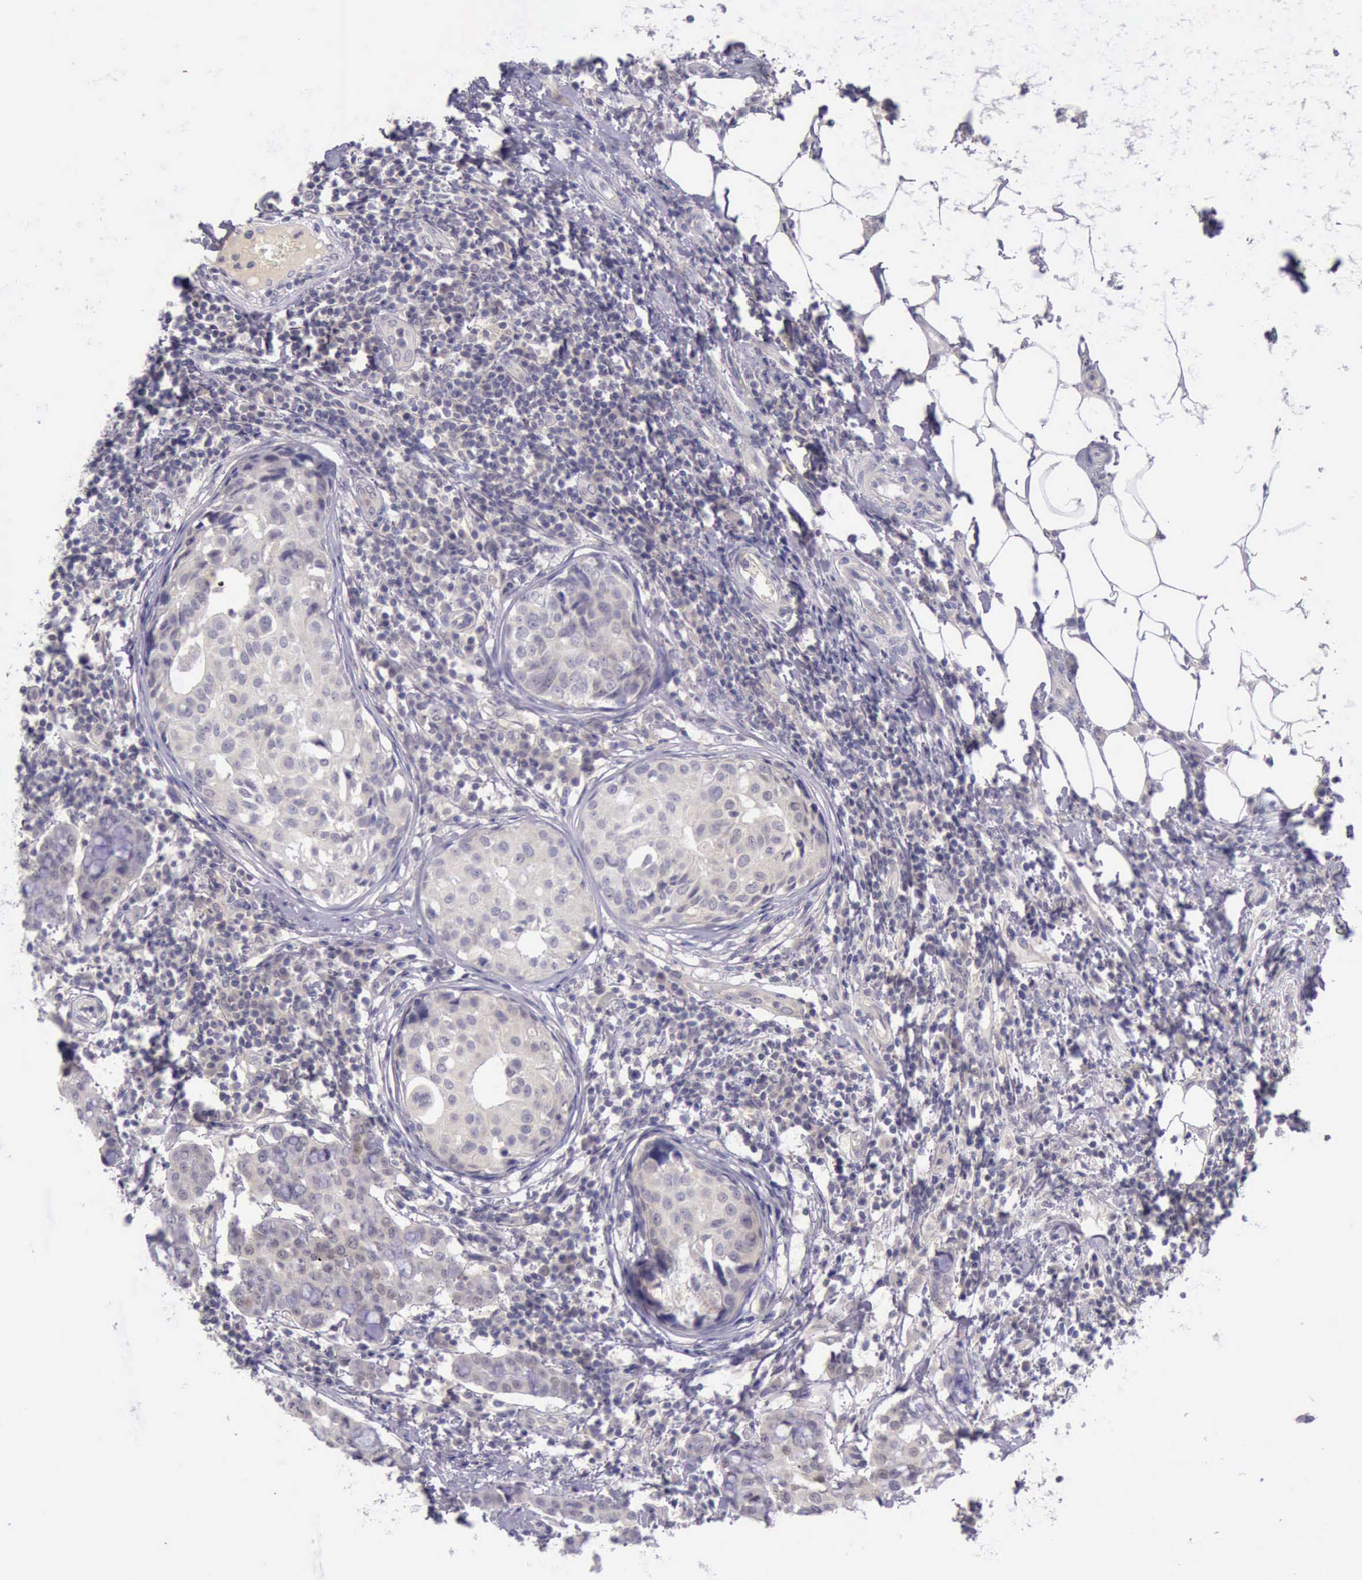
{"staining": {"intensity": "weak", "quantity": "25%-75%", "location": "cytoplasmic/membranous"}, "tissue": "breast cancer", "cell_type": "Tumor cells", "image_type": "cancer", "snomed": [{"axis": "morphology", "description": "Duct carcinoma"}, {"axis": "topography", "description": "Breast"}], "caption": "Protein staining of breast cancer (infiltrating ductal carcinoma) tissue reveals weak cytoplasmic/membranous expression in about 25%-75% of tumor cells.", "gene": "ARNT2", "patient": {"sex": "female", "age": 27}}